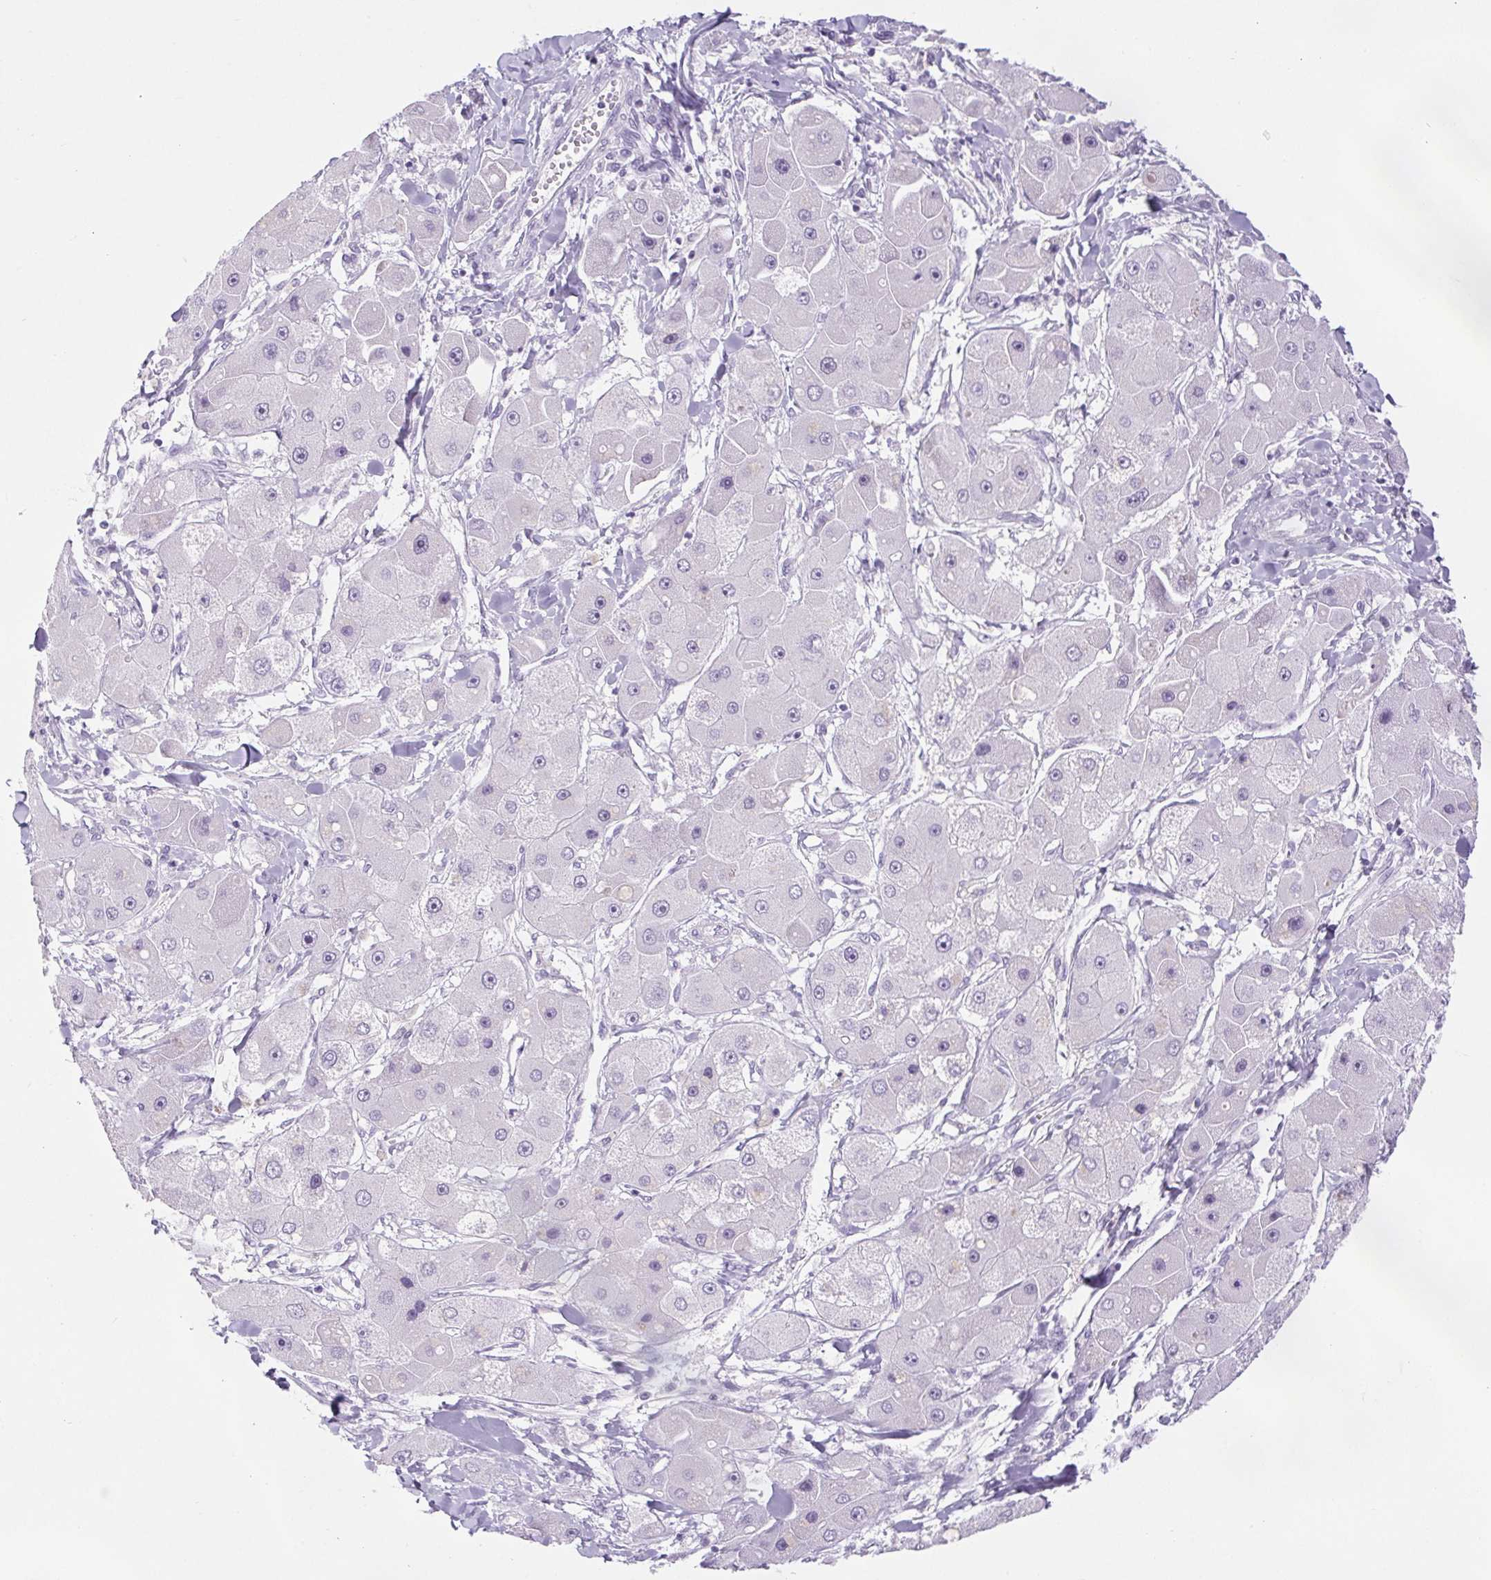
{"staining": {"intensity": "negative", "quantity": "none", "location": "none"}, "tissue": "liver cancer", "cell_type": "Tumor cells", "image_type": "cancer", "snomed": [{"axis": "morphology", "description": "Carcinoma, Hepatocellular, NOS"}, {"axis": "topography", "description": "Liver"}], "caption": "Immunohistochemical staining of human liver hepatocellular carcinoma shows no significant expression in tumor cells. (Brightfield microscopy of DAB (3,3'-diaminobenzidine) IHC at high magnification).", "gene": "BCAS1", "patient": {"sex": "male", "age": 24}}